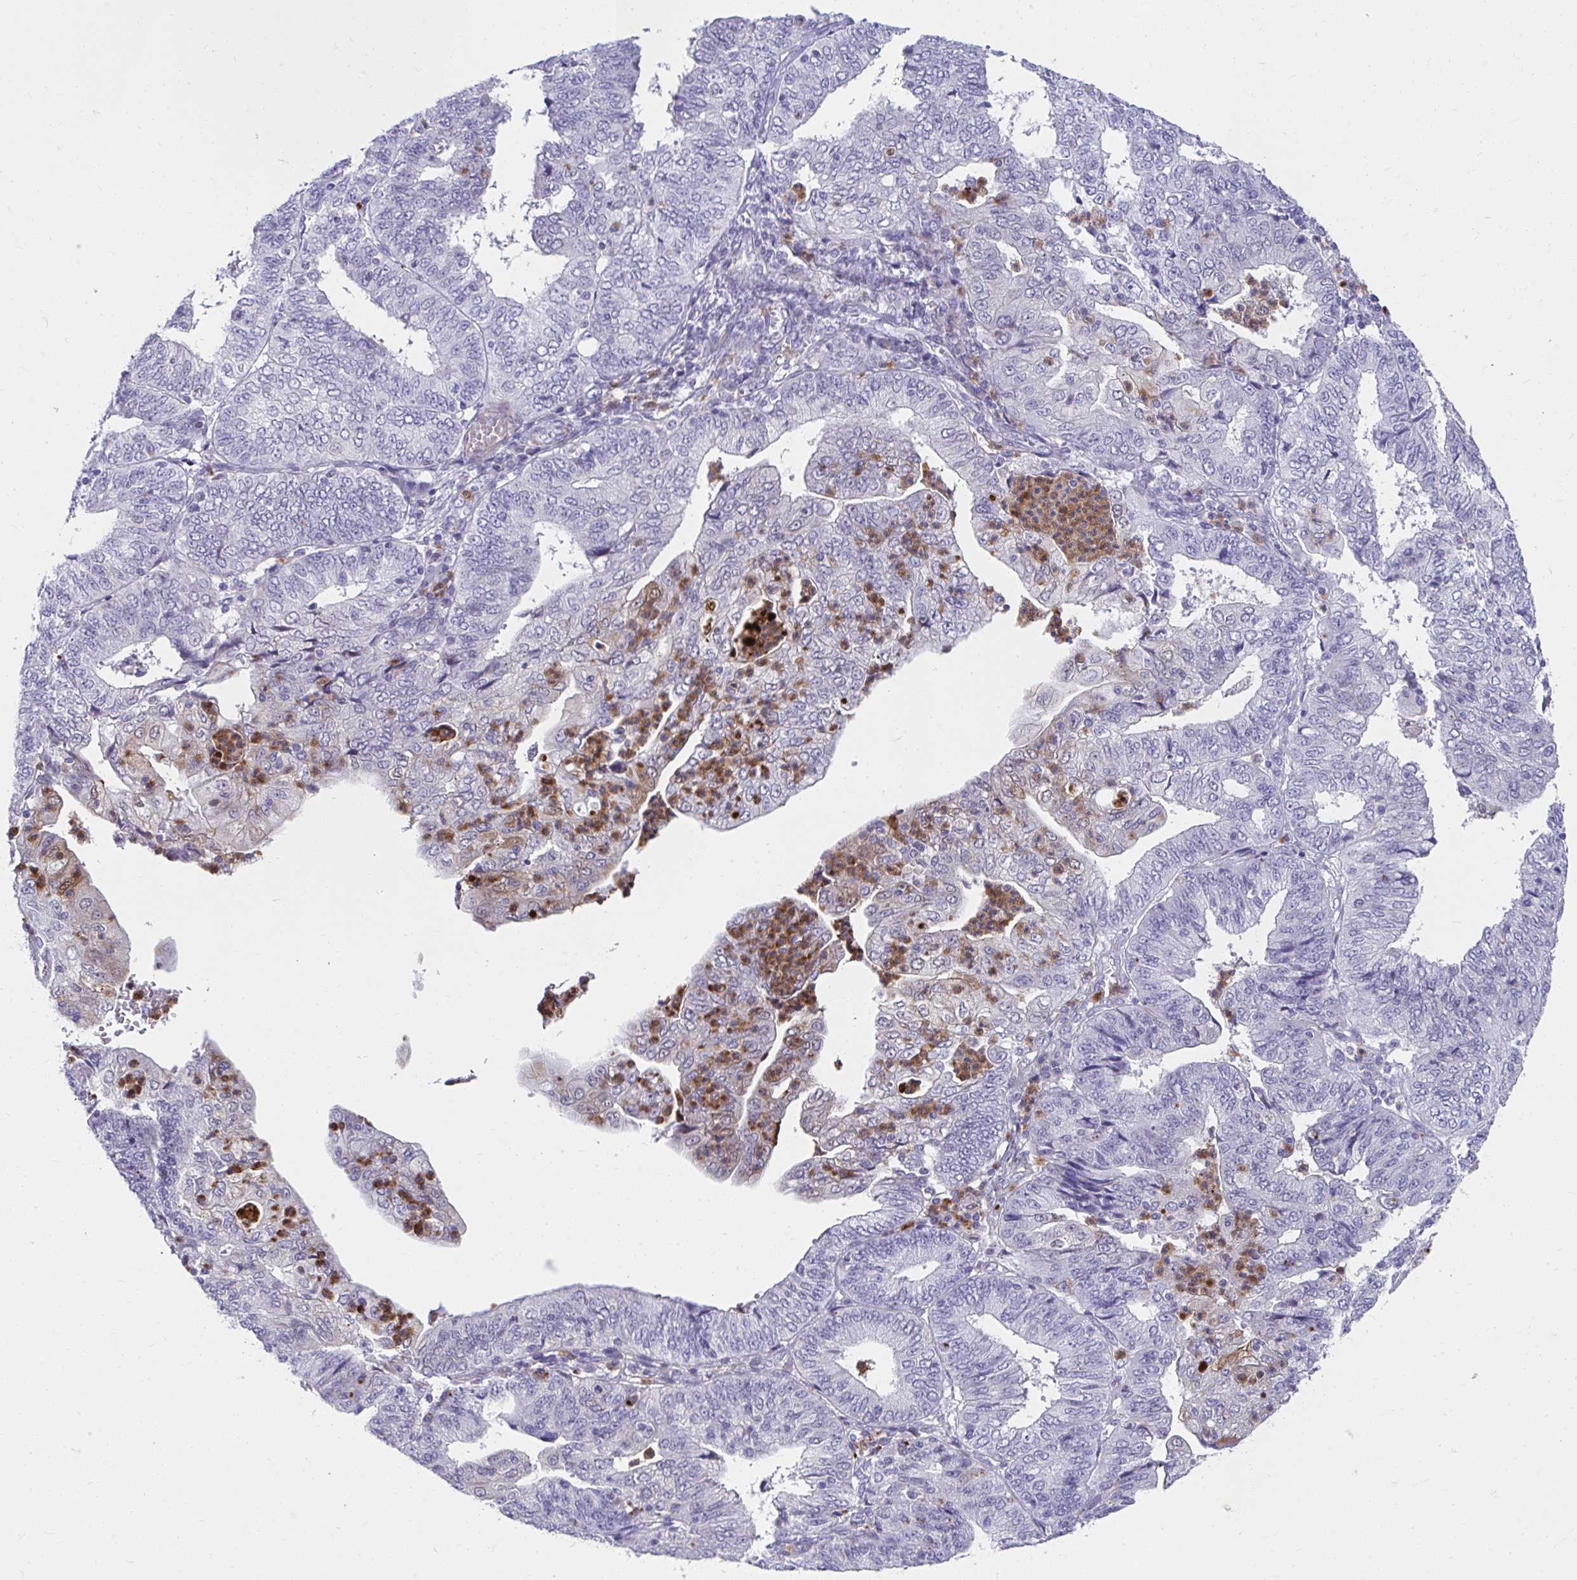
{"staining": {"intensity": "negative", "quantity": "none", "location": "none"}, "tissue": "endometrial cancer", "cell_type": "Tumor cells", "image_type": "cancer", "snomed": [{"axis": "morphology", "description": "Adenocarcinoma, NOS"}, {"axis": "topography", "description": "Endometrium"}], "caption": "Immunohistochemistry of adenocarcinoma (endometrial) reveals no positivity in tumor cells.", "gene": "CSTB", "patient": {"sex": "female", "age": 56}}